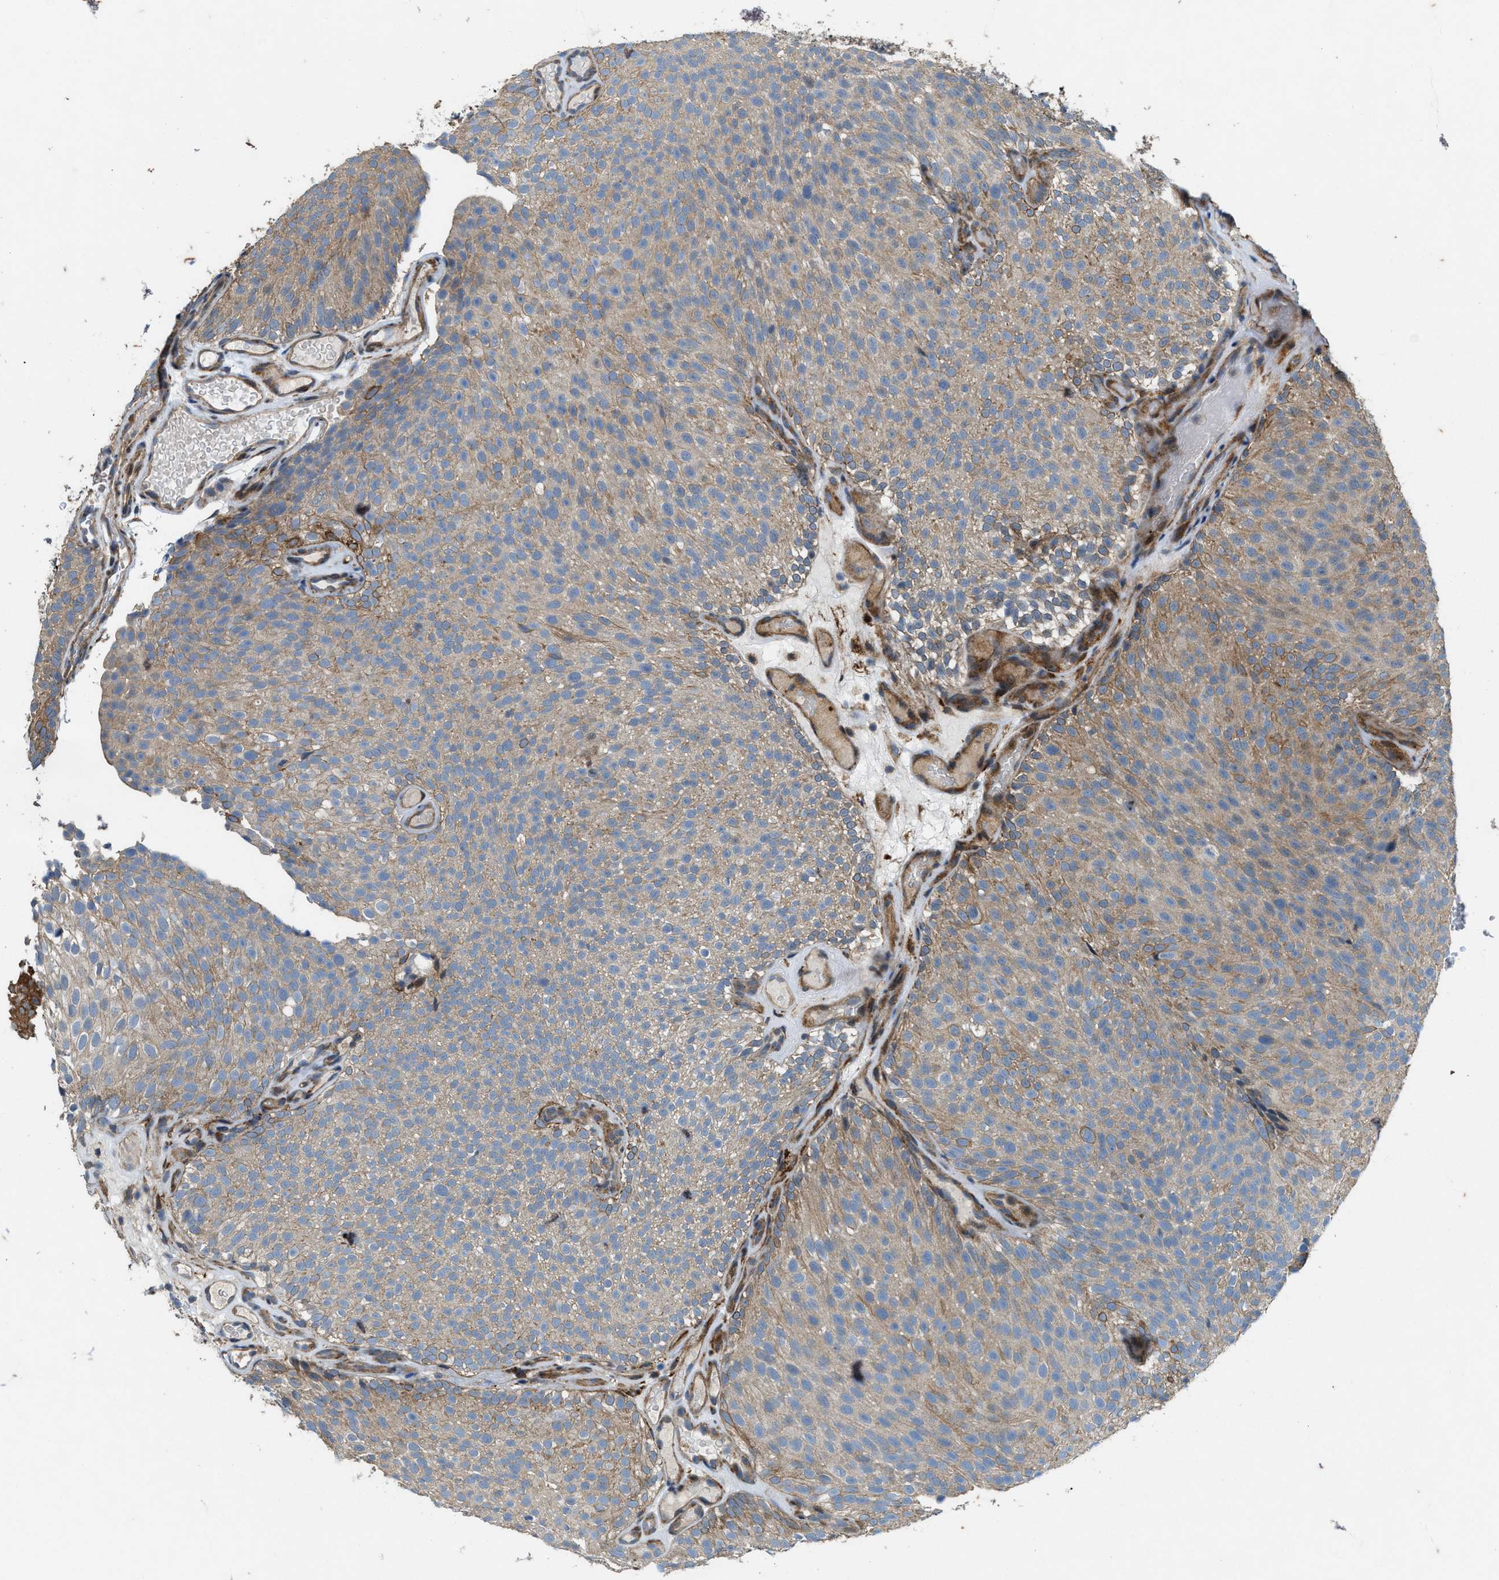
{"staining": {"intensity": "weak", "quantity": ">75%", "location": "cytoplasmic/membranous"}, "tissue": "urothelial cancer", "cell_type": "Tumor cells", "image_type": "cancer", "snomed": [{"axis": "morphology", "description": "Urothelial carcinoma, Low grade"}, {"axis": "topography", "description": "Urinary bladder"}], "caption": "Urothelial carcinoma (low-grade) stained with a brown dye exhibits weak cytoplasmic/membranous positive positivity in approximately >75% of tumor cells.", "gene": "LRRC72", "patient": {"sex": "male", "age": 78}}